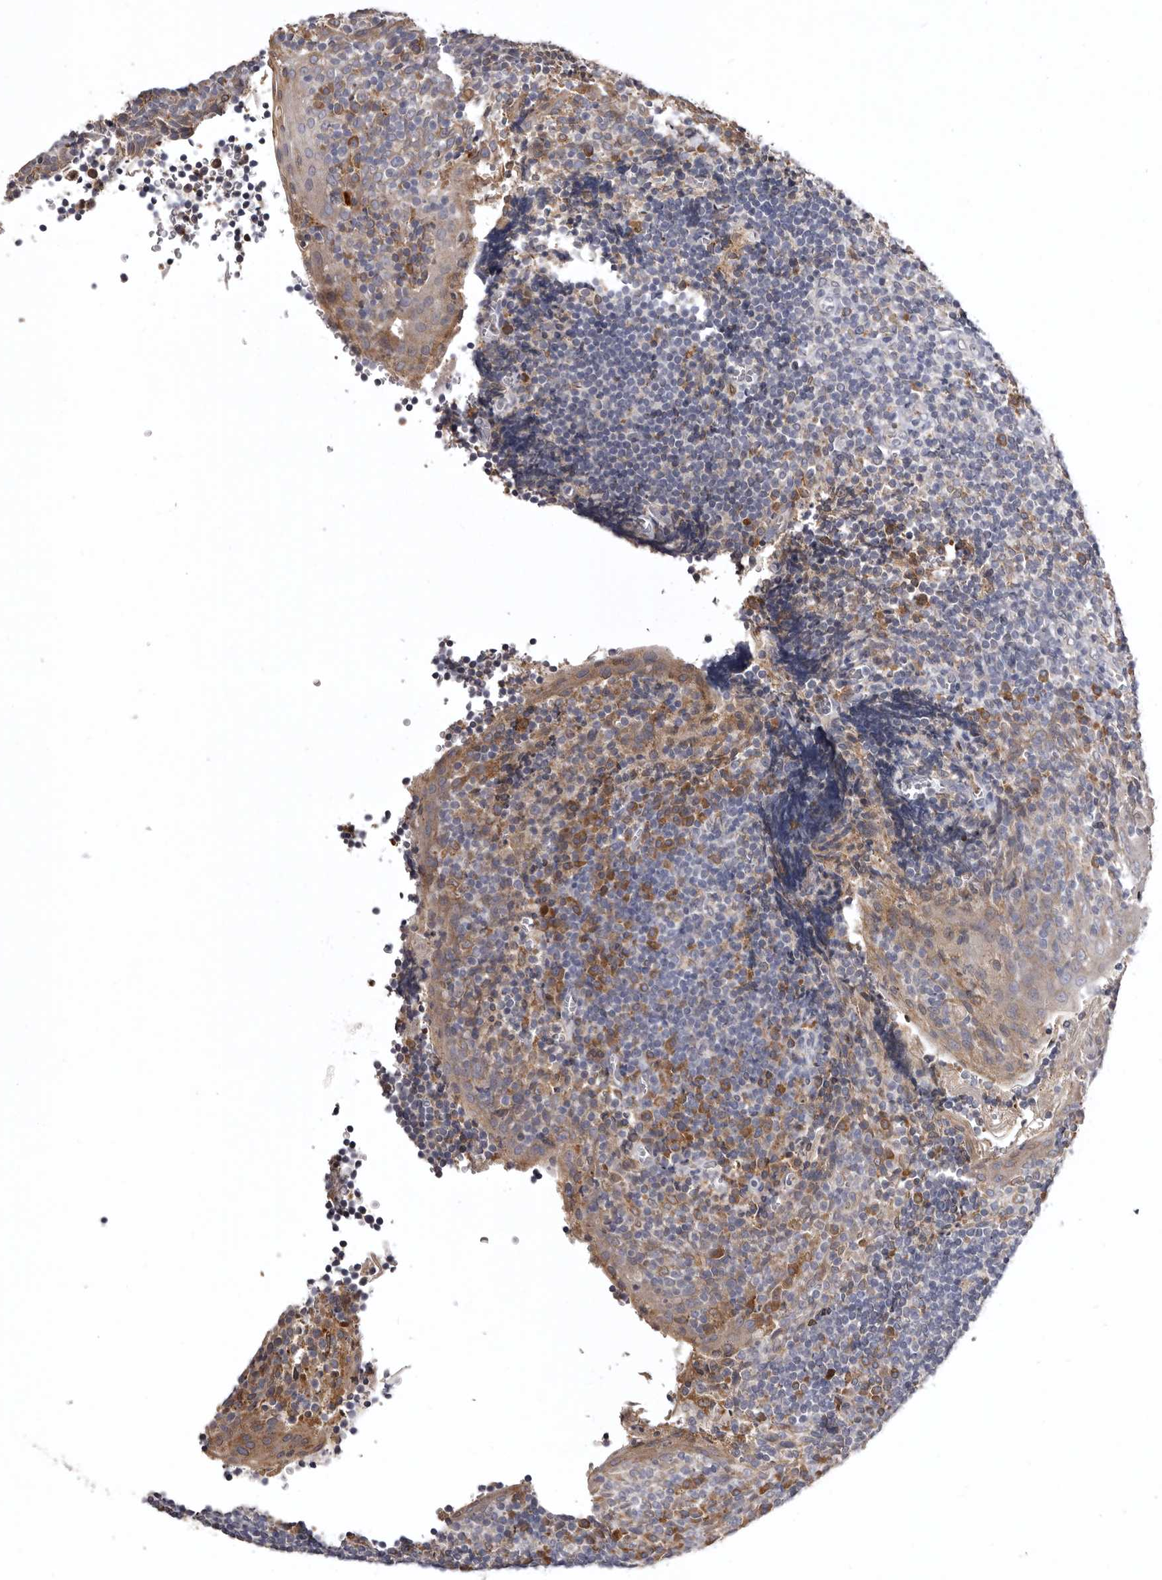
{"staining": {"intensity": "moderate", "quantity": "<25%", "location": "cytoplasmic/membranous"}, "tissue": "tonsil", "cell_type": "Germinal center cells", "image_type": "normal", "snomed": [{"axis": "morphology", "description": "Normal tissue, NOS"}, {"axis": "topography", "description": "Tonsil"}], "caption": "High-magnification brightfield microscopy of normal tonsil stained with DAB (3,3'-diaminobenzidine) (brown) and counterstained with hematoxylin (blue). germinal center cells exhibit moderate cytoplasmic/membranous staining is present in about<25% of cells. The staining is performed using DAB (3,3'-diaminobenzidine) brown chromogen to label protein expression. The nuclei are counter-stained blue using hematoxylin.", "gene": "INKA2", "patient": {"sex": "male", "age": 27}}